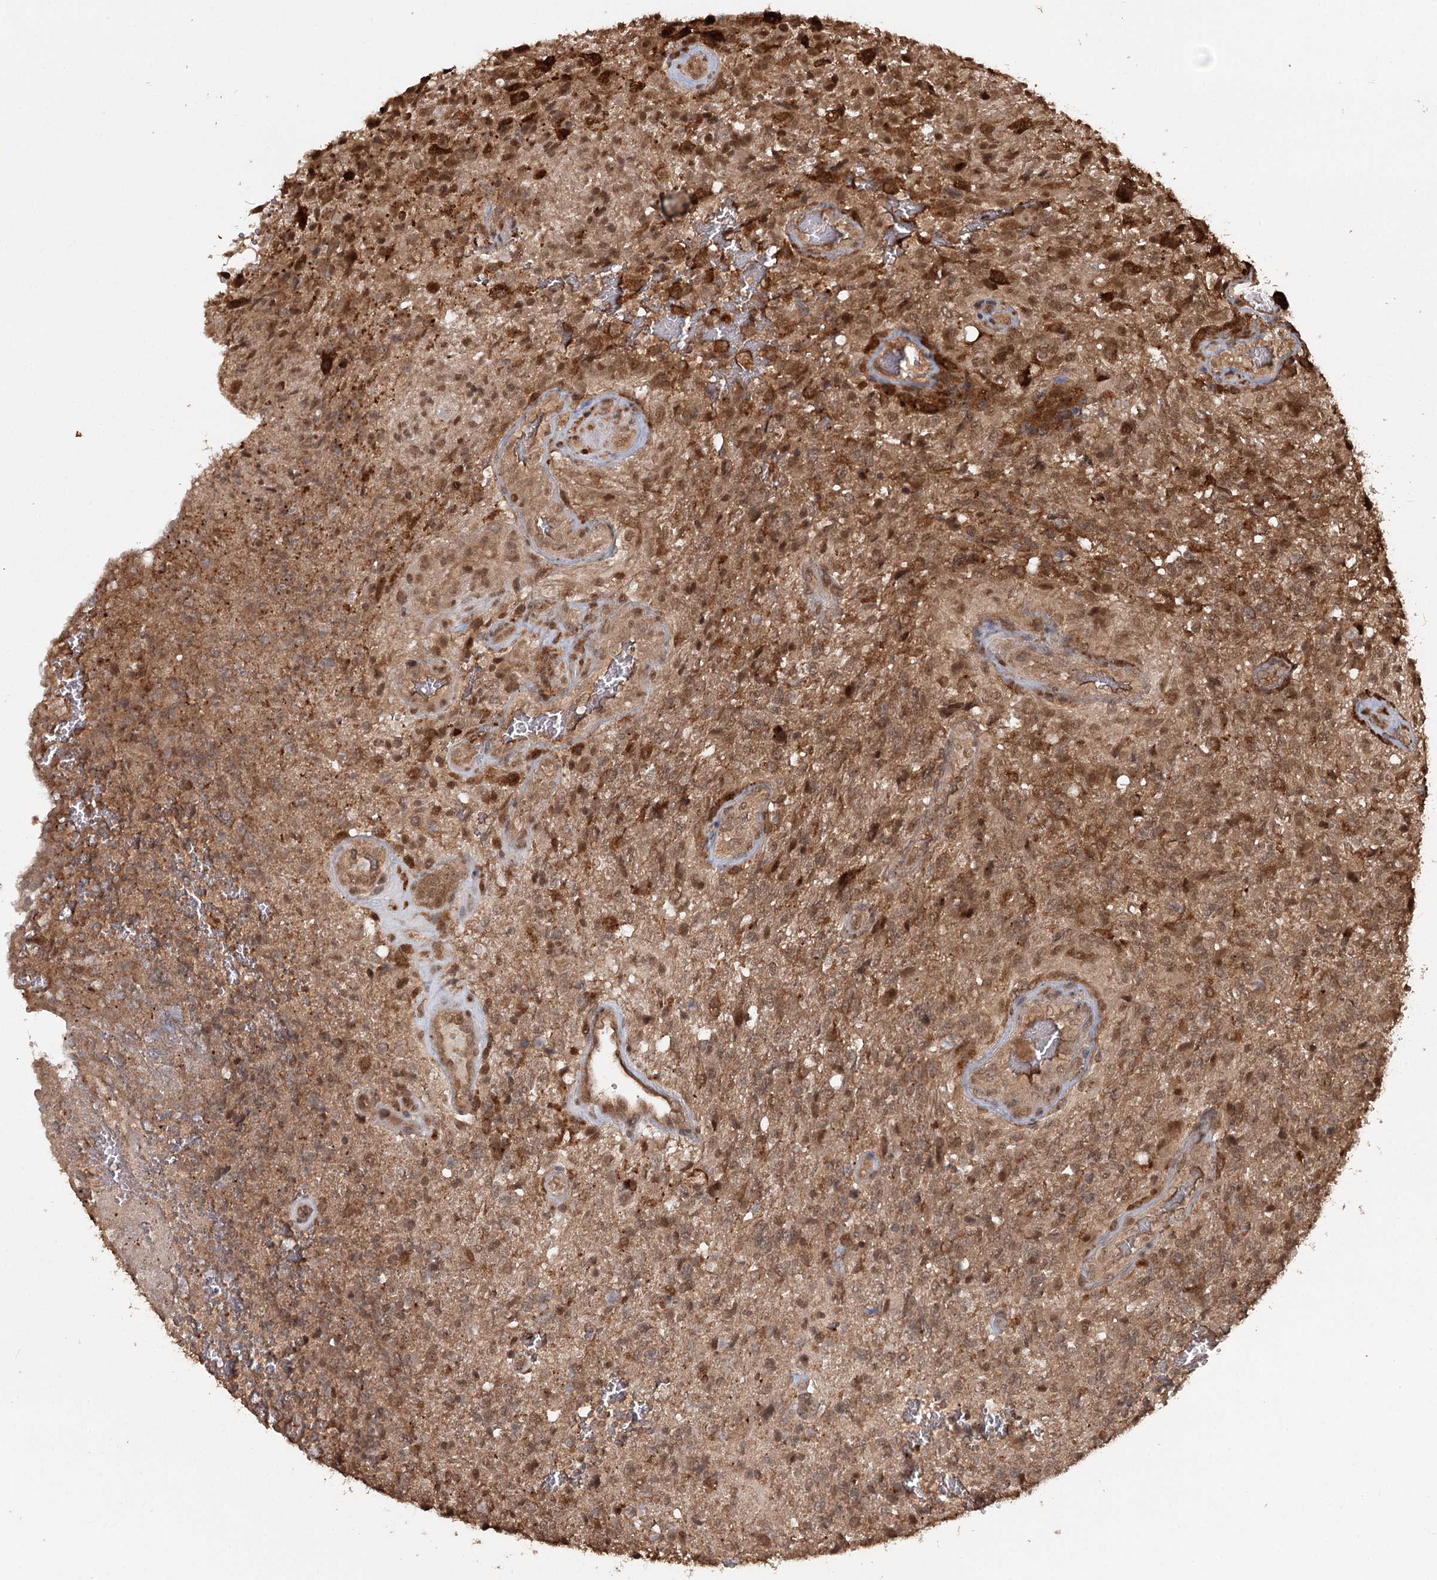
{"staining": {"intensity": "moderate", "quantity": ">75%", "location": "cytoplasmic/membranous,nuclear"}, "tissue": "glioma", "cell_type": "Tumor cells", "image_type": "cancer", "snomed": [{"axis": "morphology", "description": "Glioma, malignant, High grade"}, {"axis": "topography", "description": "Brain"}], "caption": "Malignant high-grade glioma tissue exhibits moderate cytoplasmic/membranous and nuclear expression in about >75% of tumor cells (DAB (3,3'-diaminobenzidine) IHC, brown staining for protein, blue staining for nuclei).", "gene": "N6AMT1", "patient": {"sex": "male", "age": 56}}